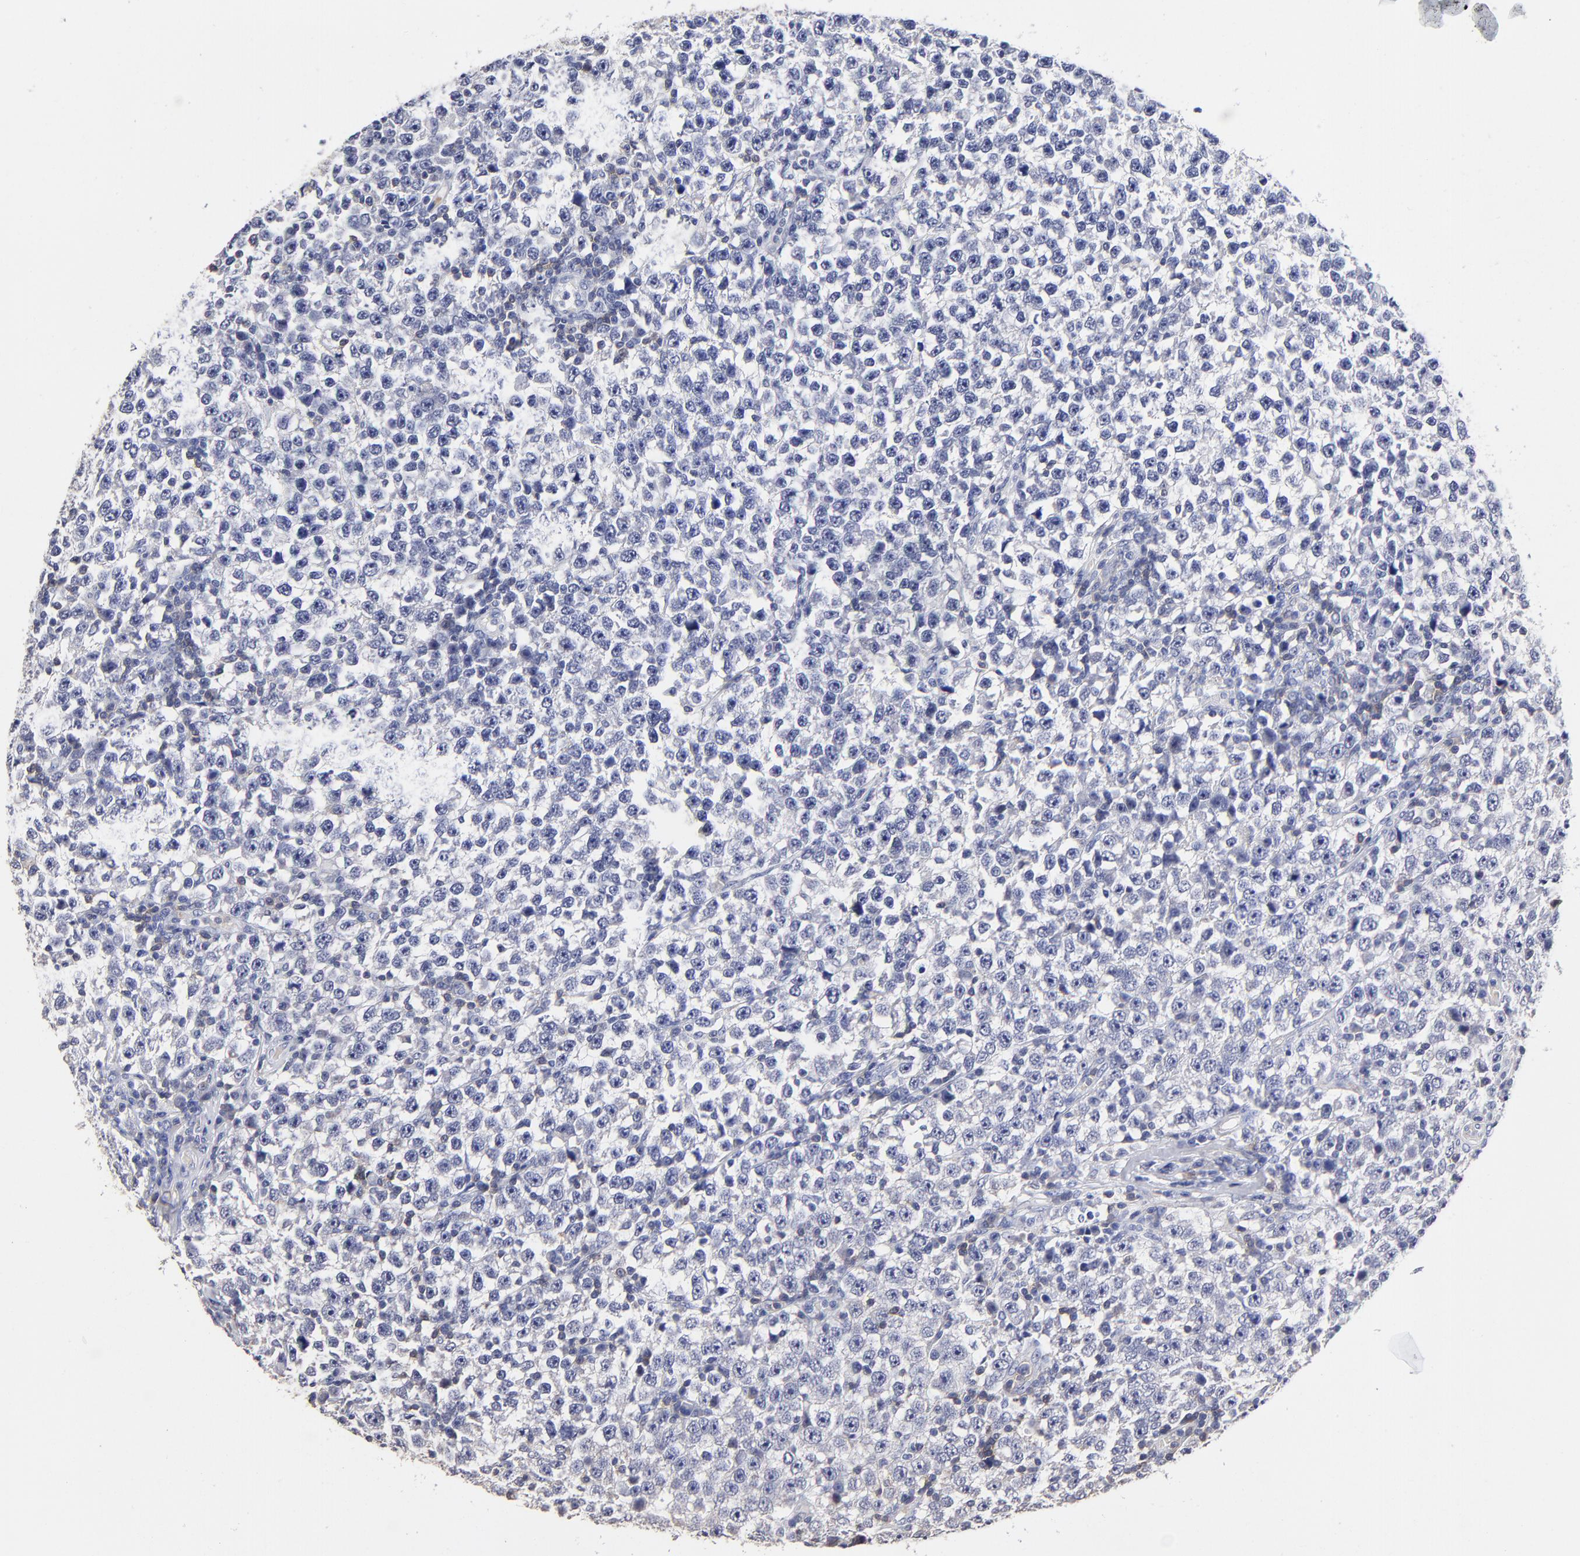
{"staining": {"intensity": "negative", "quantity": "none", "location": "none"}, "tissue": "testis cancer", "cell_type": "Tumor cells", "image_type": "cancer", "snomed": [{"axis": "morphology", "description": "Seminoma, NOS"}, {"axis": "topography", "description": "Testis"}], "caption": "A high-resolution micrograph shows immunohistochemistry staining of testis cancer (seminoma), which shows no significant expression in tumor cells. (Stains: DAB (3,3'-diaminobenzidine) immunohistochemistry with hematoxylin counter stain, Microscopy: brightfield microscopy at high magnification).", "gene": "TRAT1", "patient": {"sex": "male", "age": 43}}